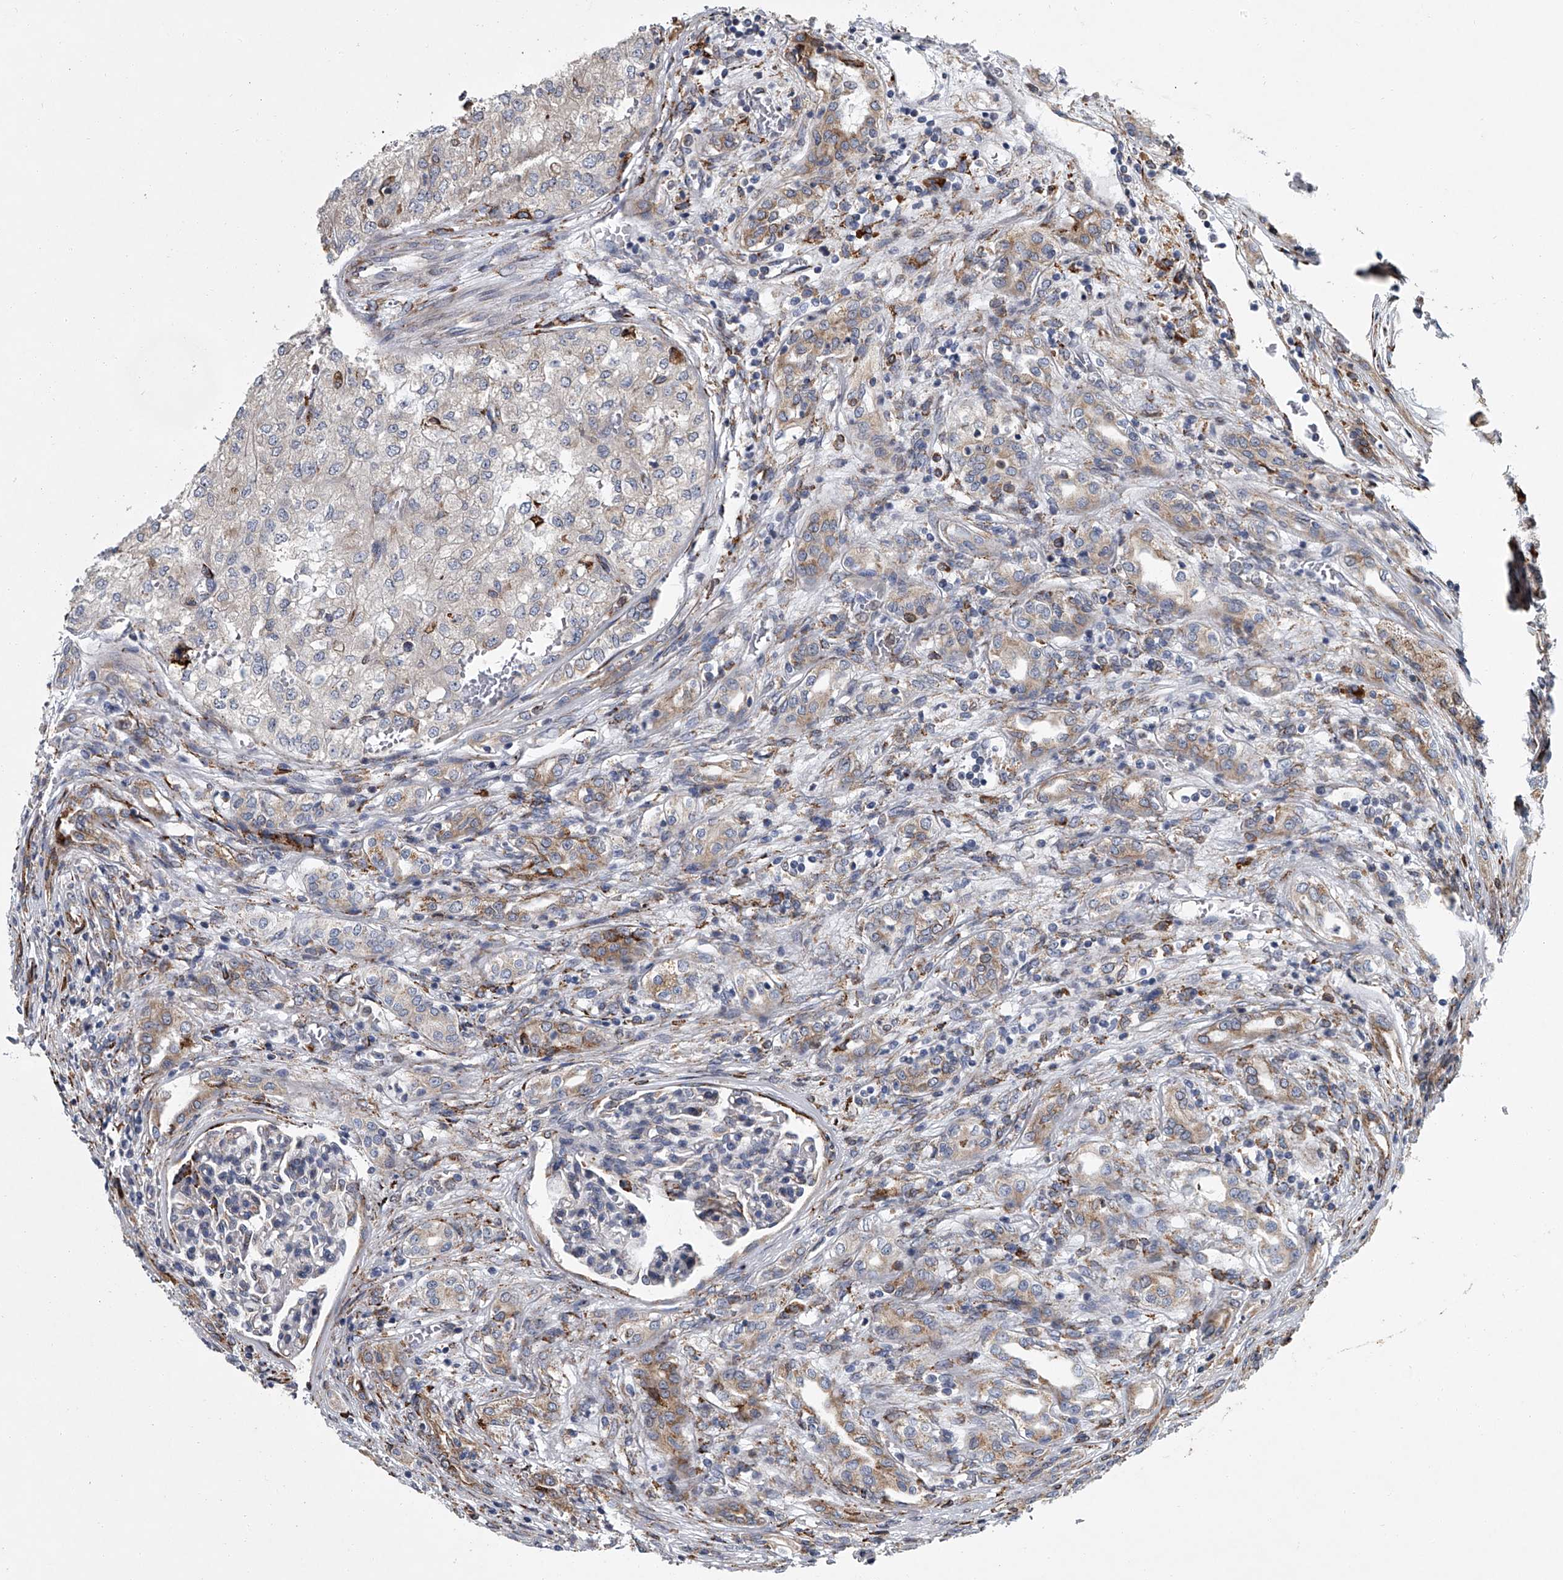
{"staining": {"intensity": "negative", "quantity": "none", "location": "none"}, "tissue": "renal cancer", "cell_type": "Tumor cells", "image_type": "cancer", "snomed": [{"axis": "morphology", "description": "Adenocarcinoma, NOS"}, {"axis": "topography", "description": "Kidney"}], "caption": "Tumor cells are negative for brown protein staining in adenocarcinoma (renal). (DAB (3,3'-diaminobenzidine) immunohistochemistry (IHC) with hematoxylin counter stain).", "gene": "TMEM63C", "patient": {"sex": "female", "age": 54}}